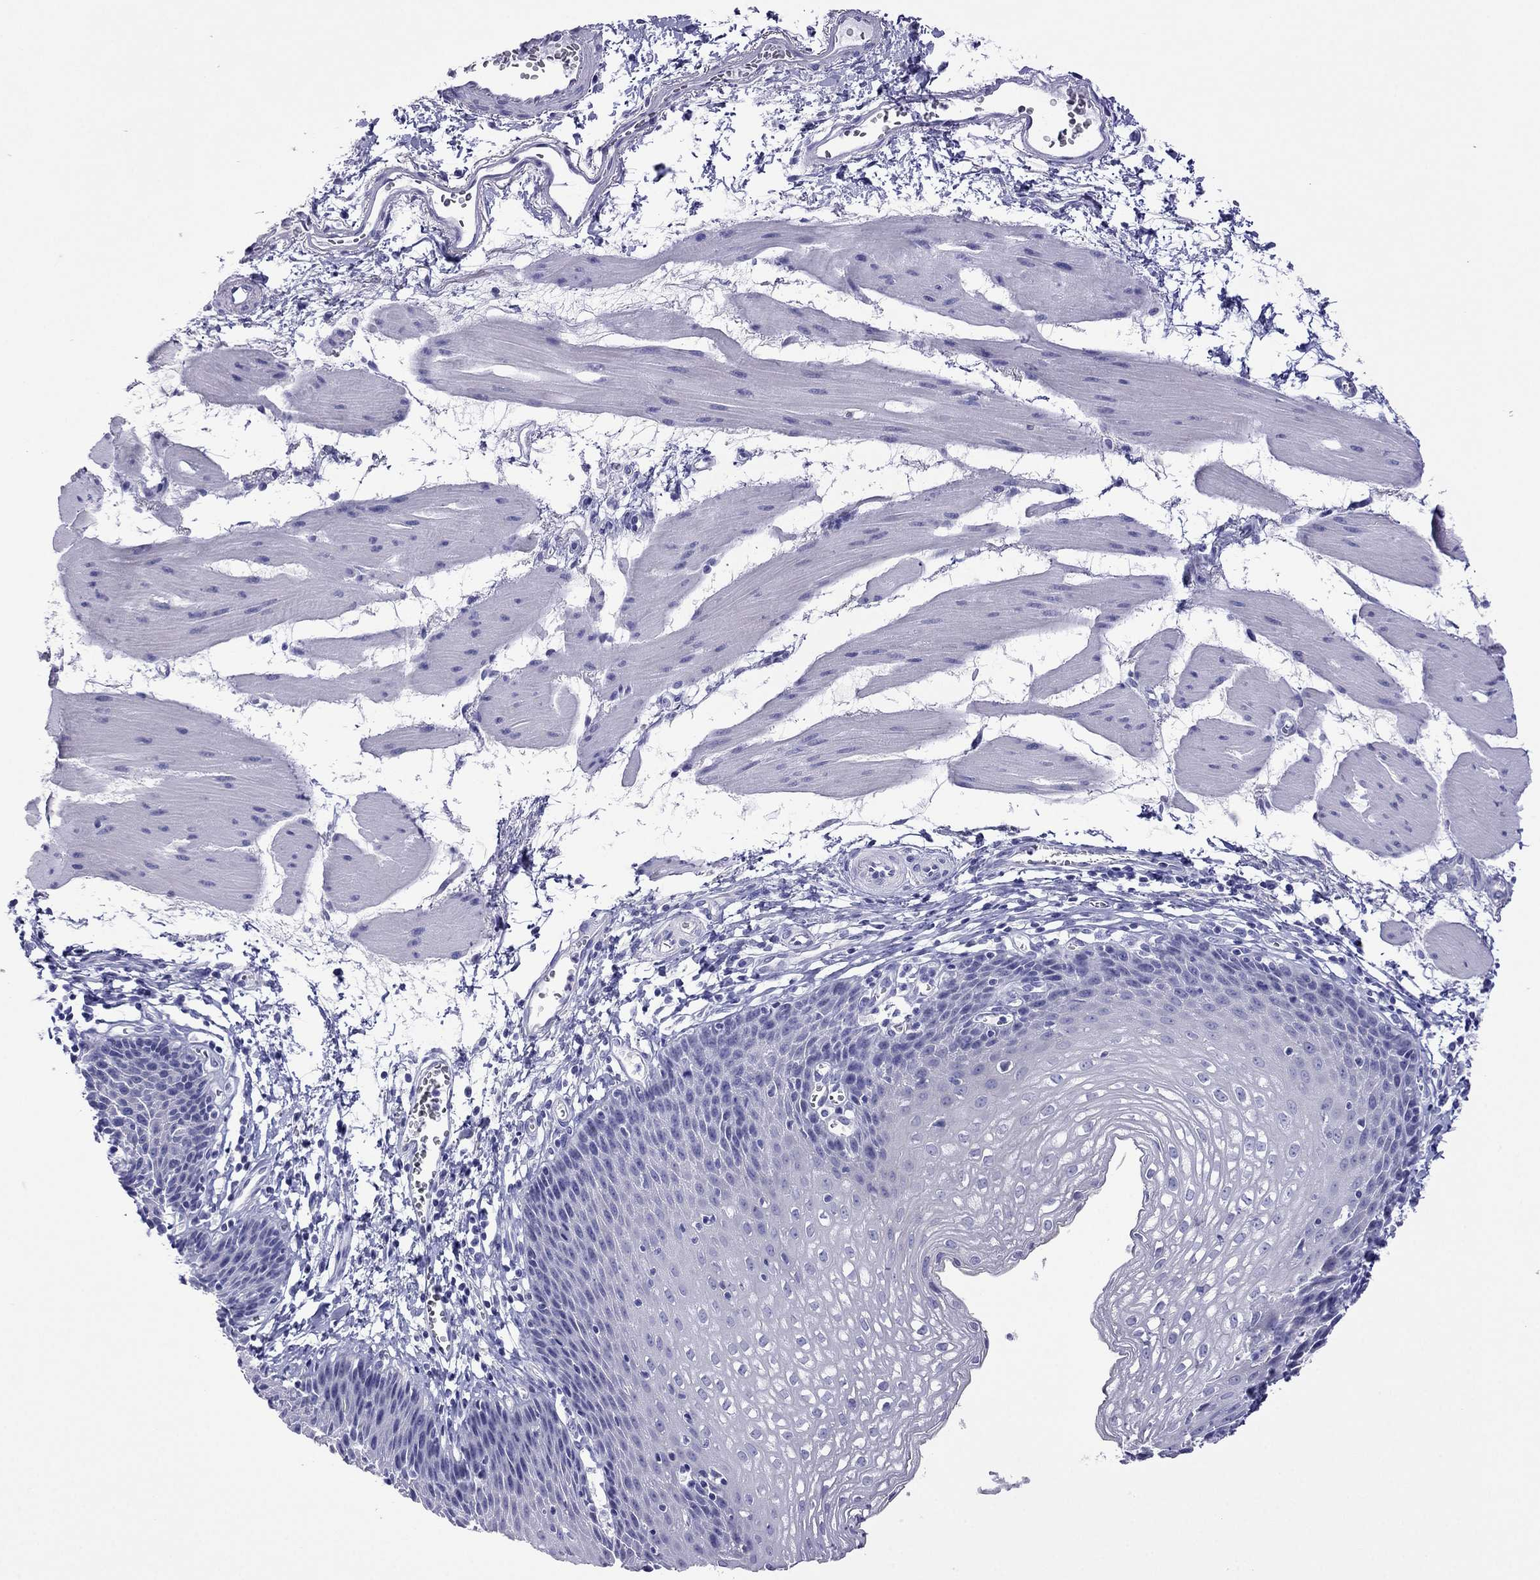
{"staining": {"intensity": "negative", "quantity": "none", "location": "none"}, "tissue": "esophagus", "cell_type": "Squamous epithelial cells", "image_type": "normal", "snomed": [{"axis": "morphology", "description": "Normal tissue, NOS"}, {"axis": "topography", "description": "Esophagus"}], "caption": "High power microscopy image of an IHC histopathology image of benign esophagus, revealing no significant expression in squamous epithelial cells. (DAB (3,3'-diaminobenzidine) immunohistochemistry visualized using brightfield microscopy, high magnification).", "gene": "PCDHA6", "patient": {"sex": "female", "age": 64}}